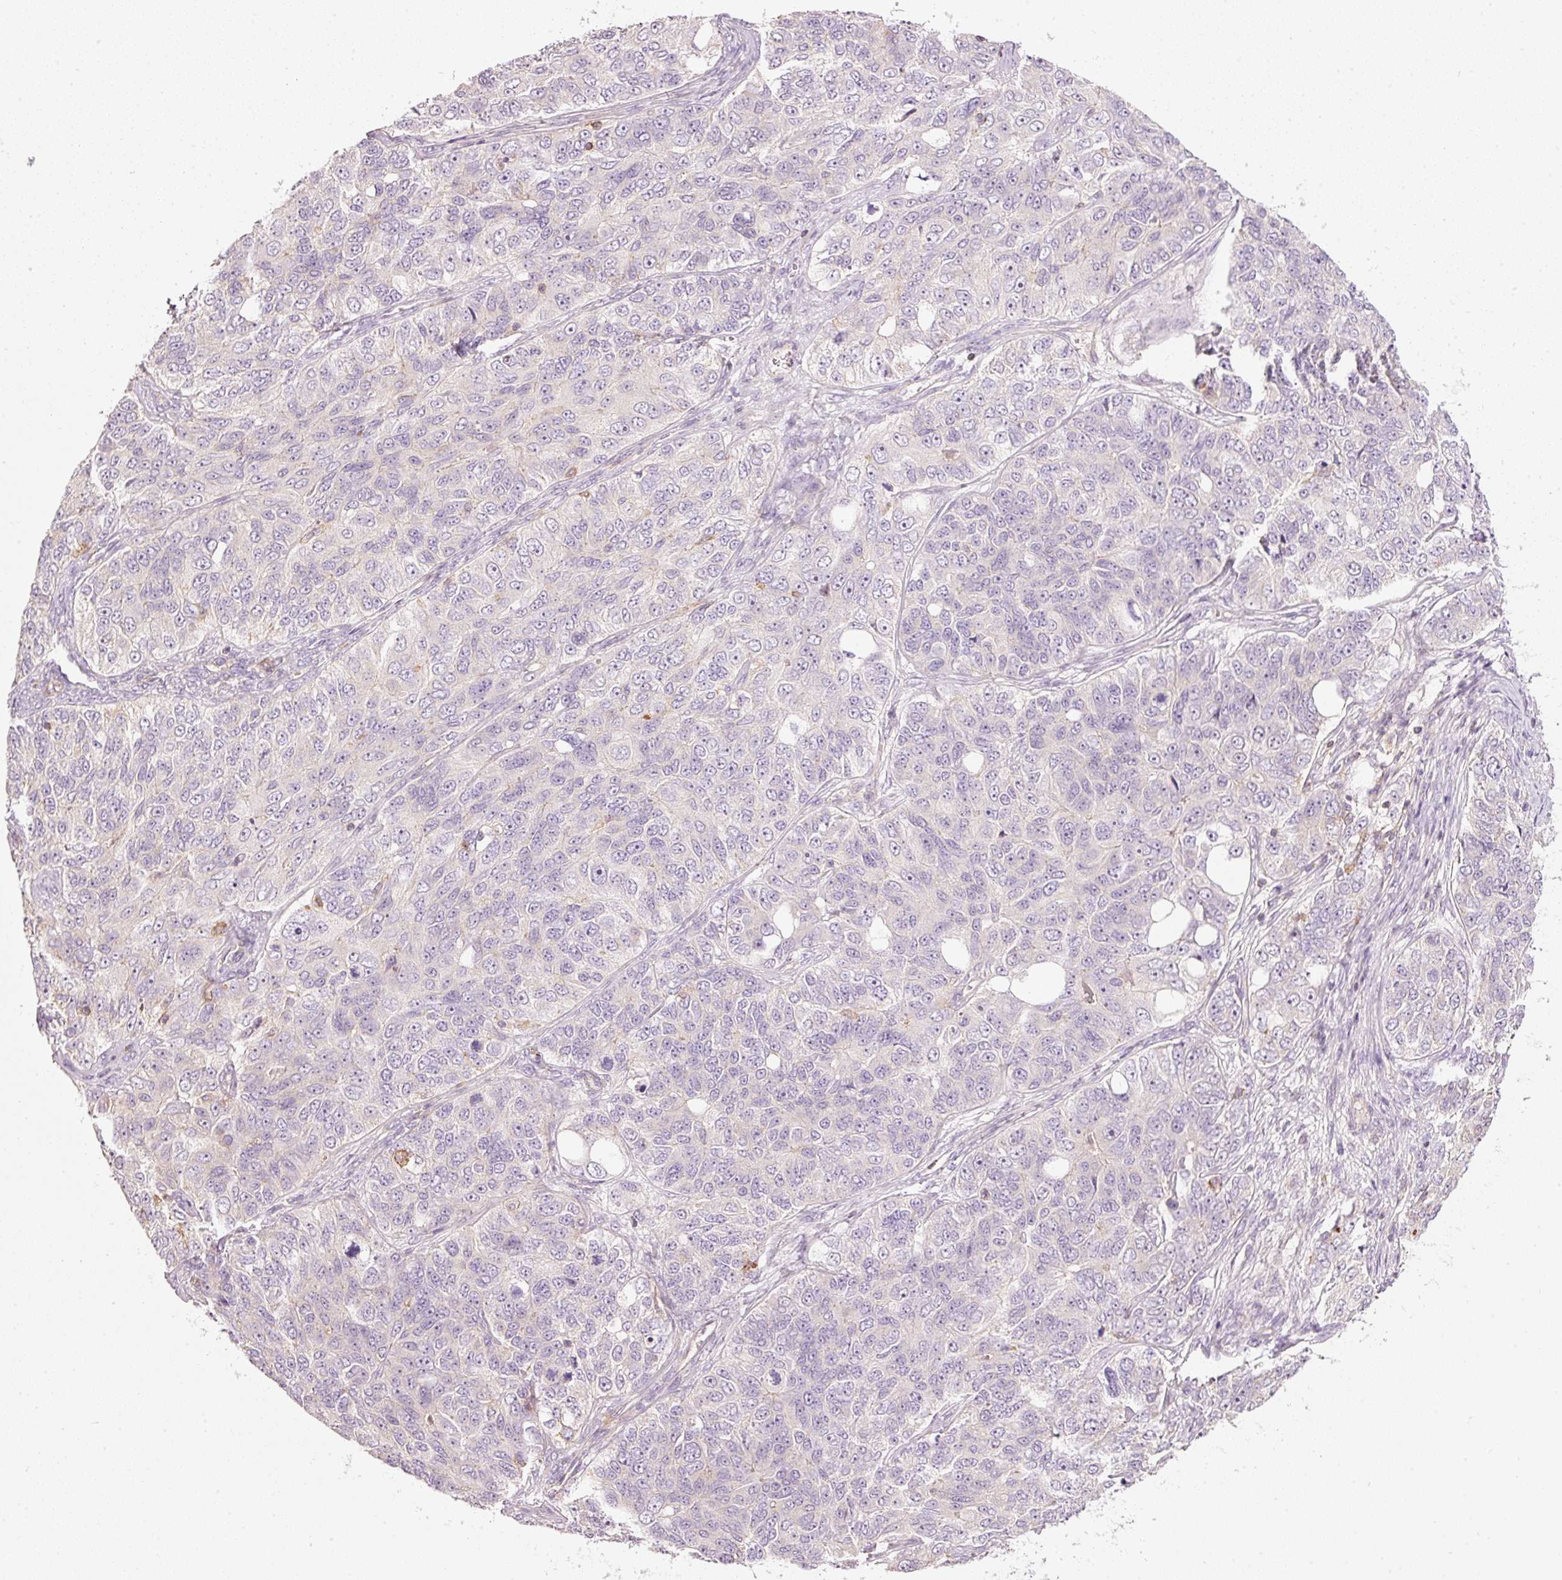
{"staining": {"intensity": "negative", "quantity": "none", "location": "none"}, "tissue": "ovarian cancer", "cell_type": "Tumor cells", "image_type": "cancer", "snomed": [{"axis": "morphology", "description": "Carcinoma, endometroid"}, {"axis": "topography", "description": "Ovary"}], "caption": "An IHC micrograph of ovarian cancer (endometroid carcinoma) is shown. There is no staining in tumor cells of ovarian cancer (endometroid carcinoma).", "gene": "SIPA1", "patient": {"sex": "female", "age": 51}}